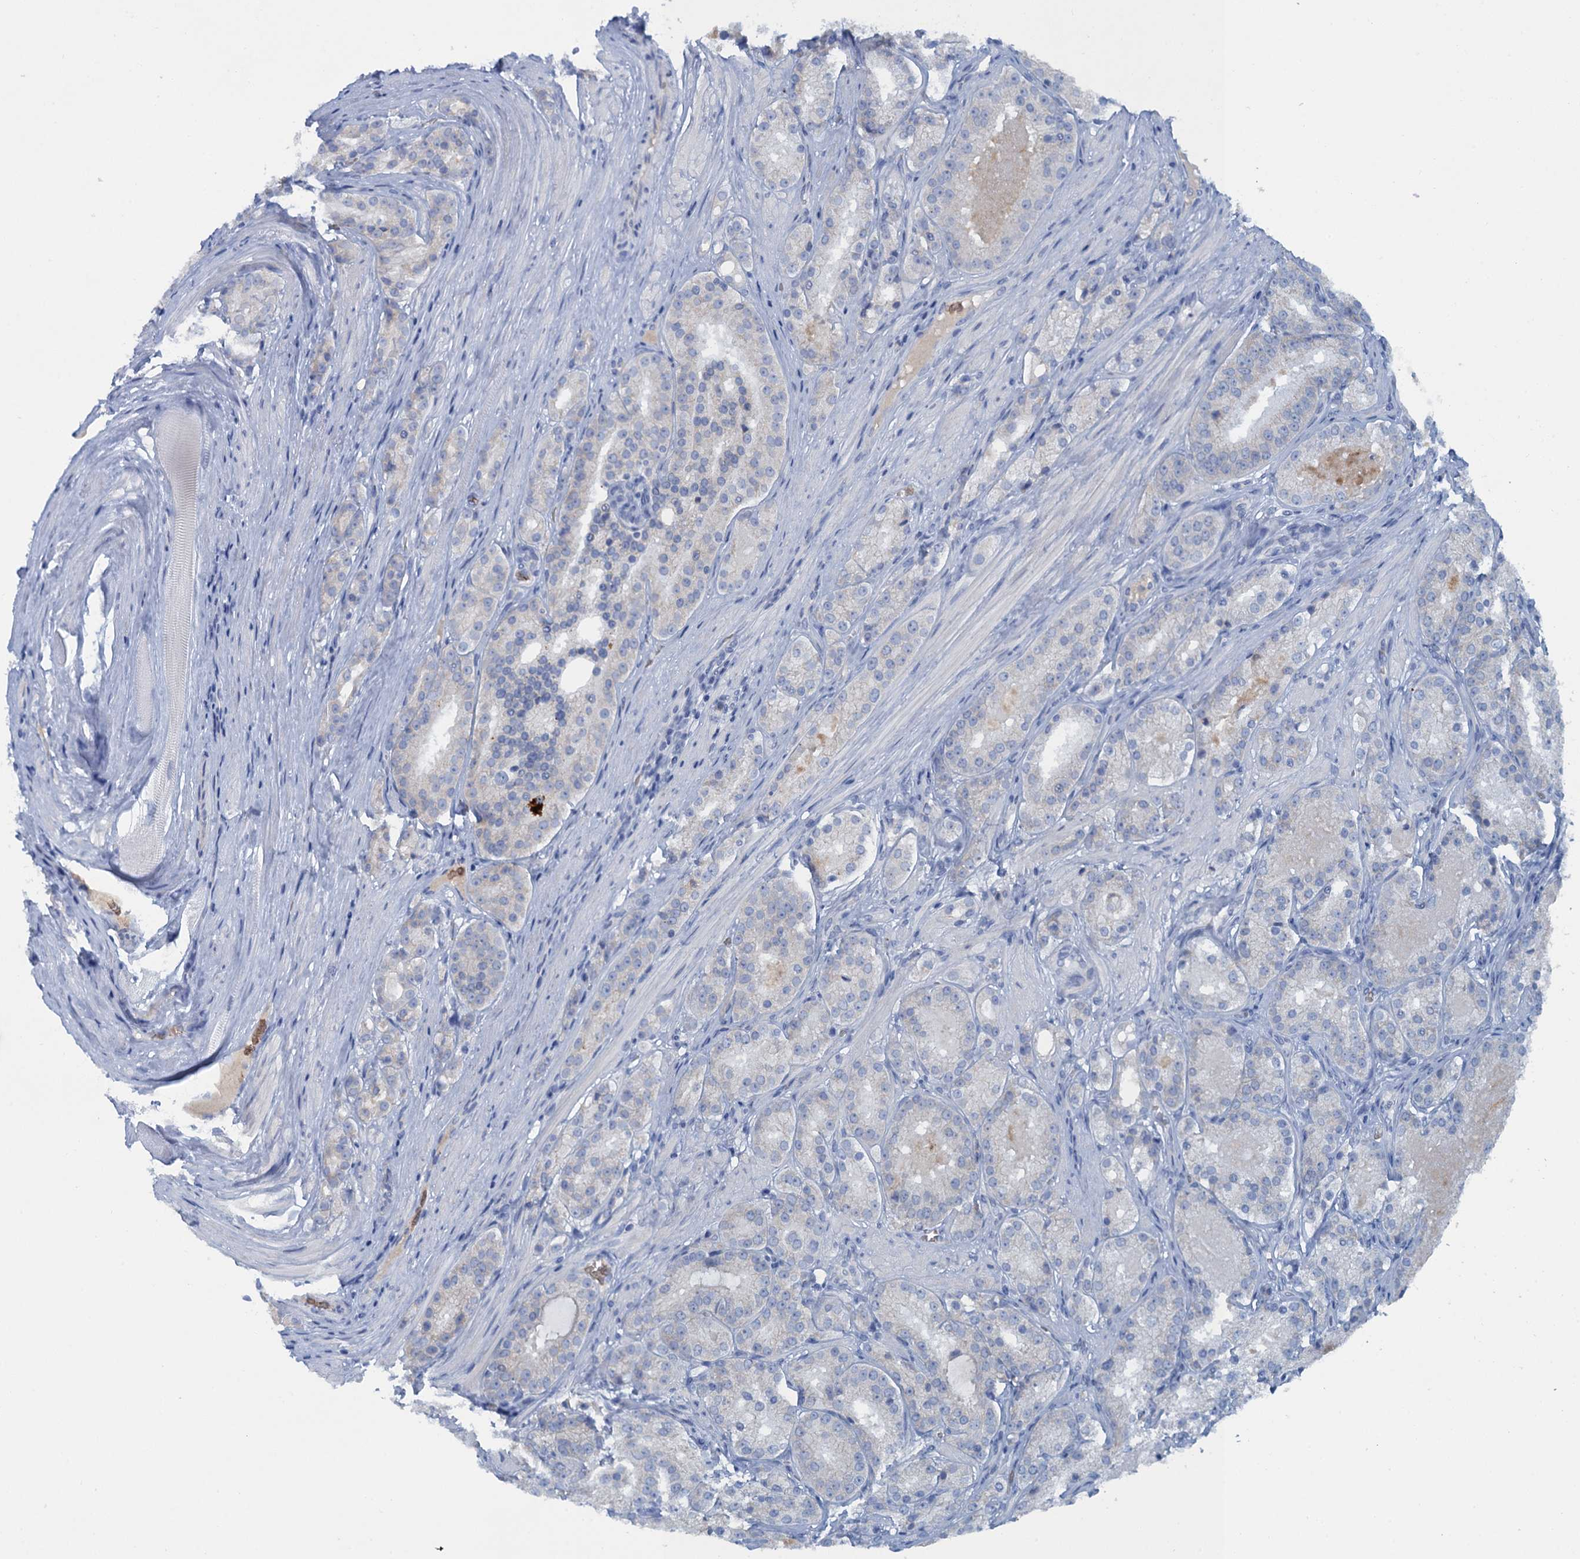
{"staining": {"intensity": "negative", "quantity": "none", "location": "none"}, "tissue": "prostate cancer", "cell_type": "Tumor cells", "image_type": "cancer", "snomed": [{"axis": "morphology", "description": "Adenocarcinoma, High grade"}, {"axis": "topography", "description": "Prostate"}], "caption": "Tumor cells show no significant expression in prostate cancer.", "gene": "MYADML2", "patient": {"sex": "male", "age": 60}}